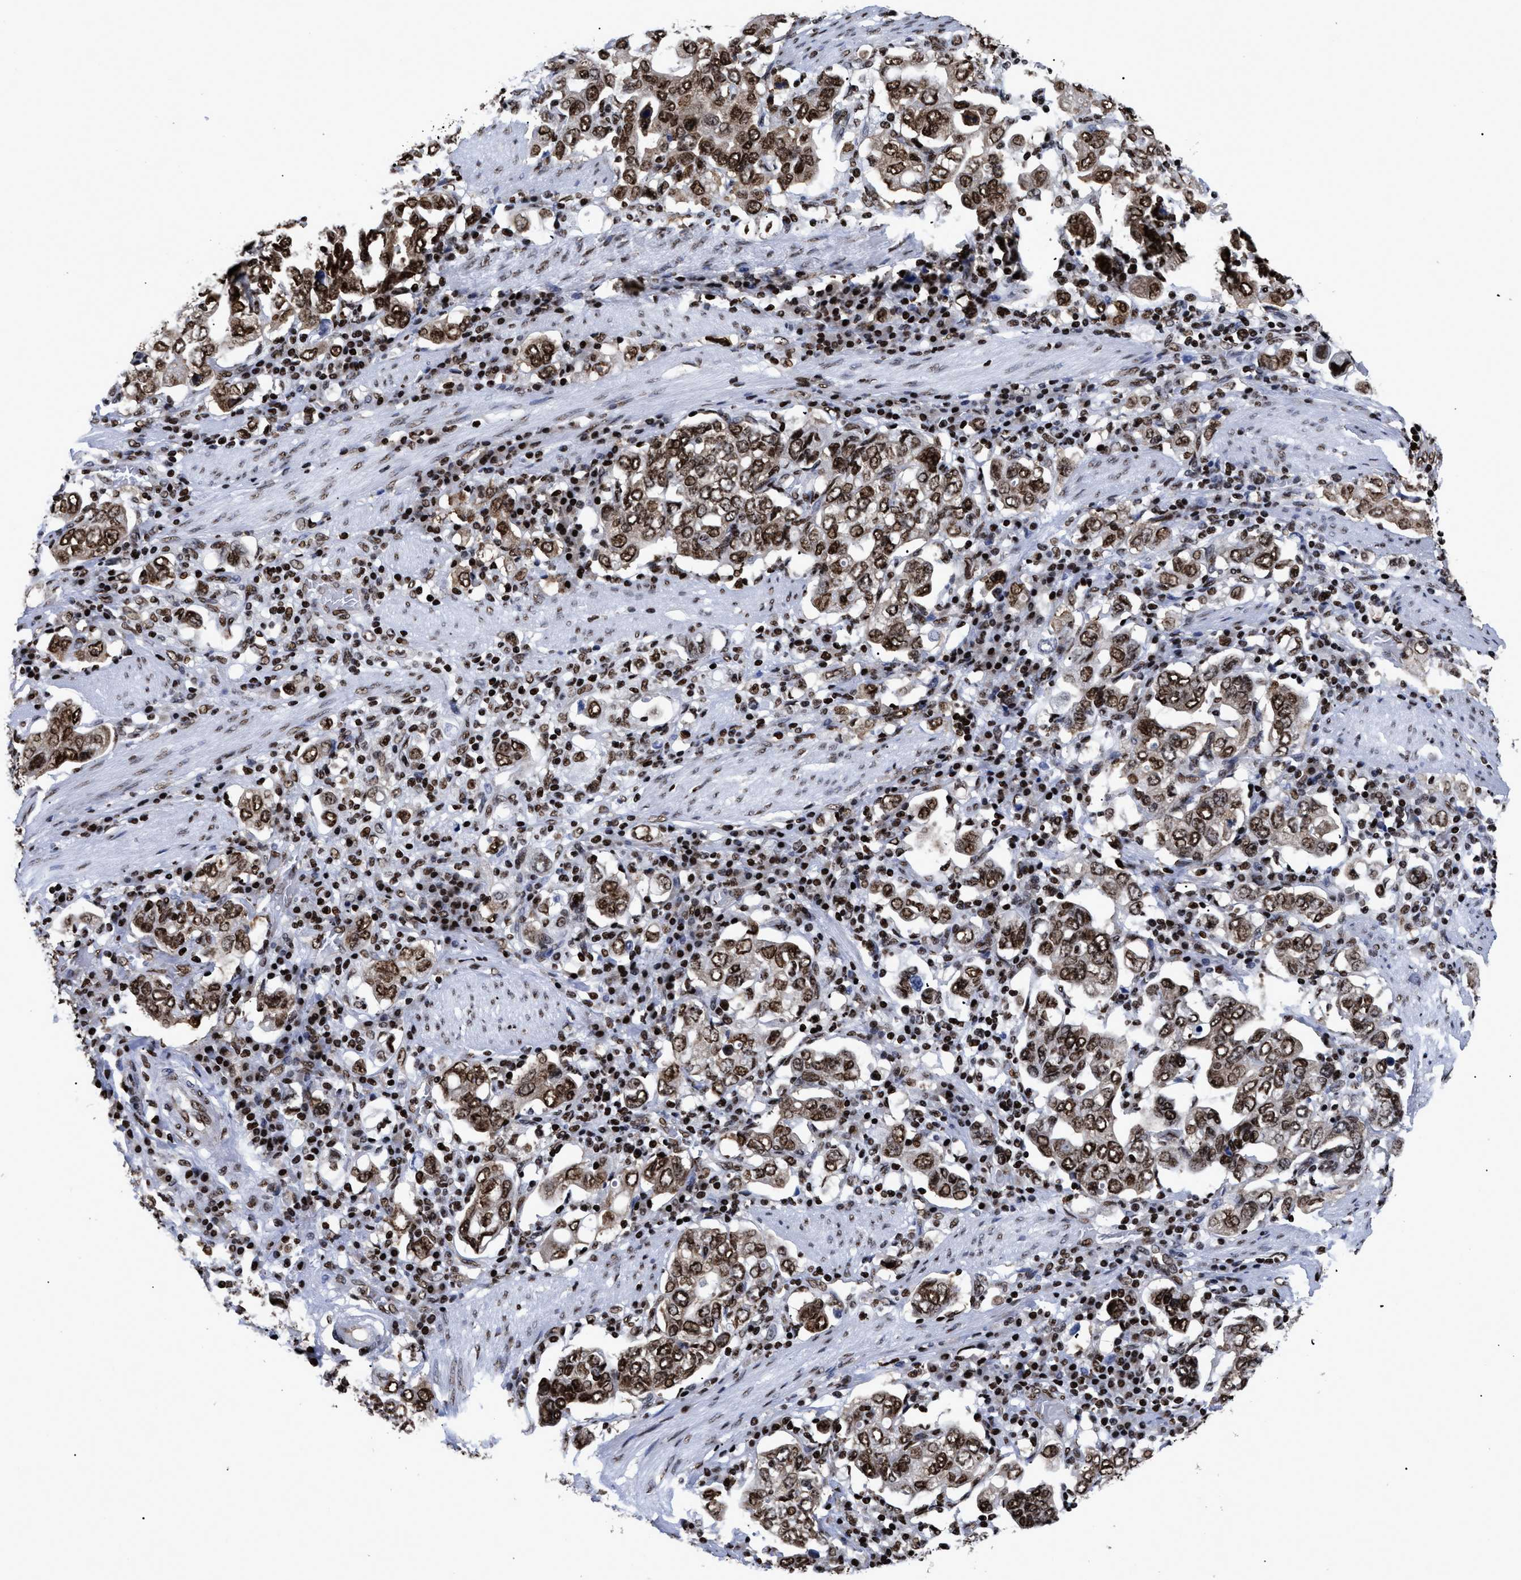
{"staining": {"intensity": "strong", "quantity": ">75%", "location": "cytoplasmic/membranous,nuclear"}, "tissue": "stomach cancer", "cell_type": "Tumor cells", "image_type": "cancer", "snomed": [{"axis": "morphology", "description": "Adenocarcinoma, NOS"}, {"axis": "topography", "description": "Stomach, upper"}], "caption": "A micrograph of human stomach adenocarcinoma stained for a protein displays strong cytoplasmic/membranous and nuclear brown staining in tumor cells.", "gene": "CALHM3", "patient": {"sex": "male", "age": 62}}